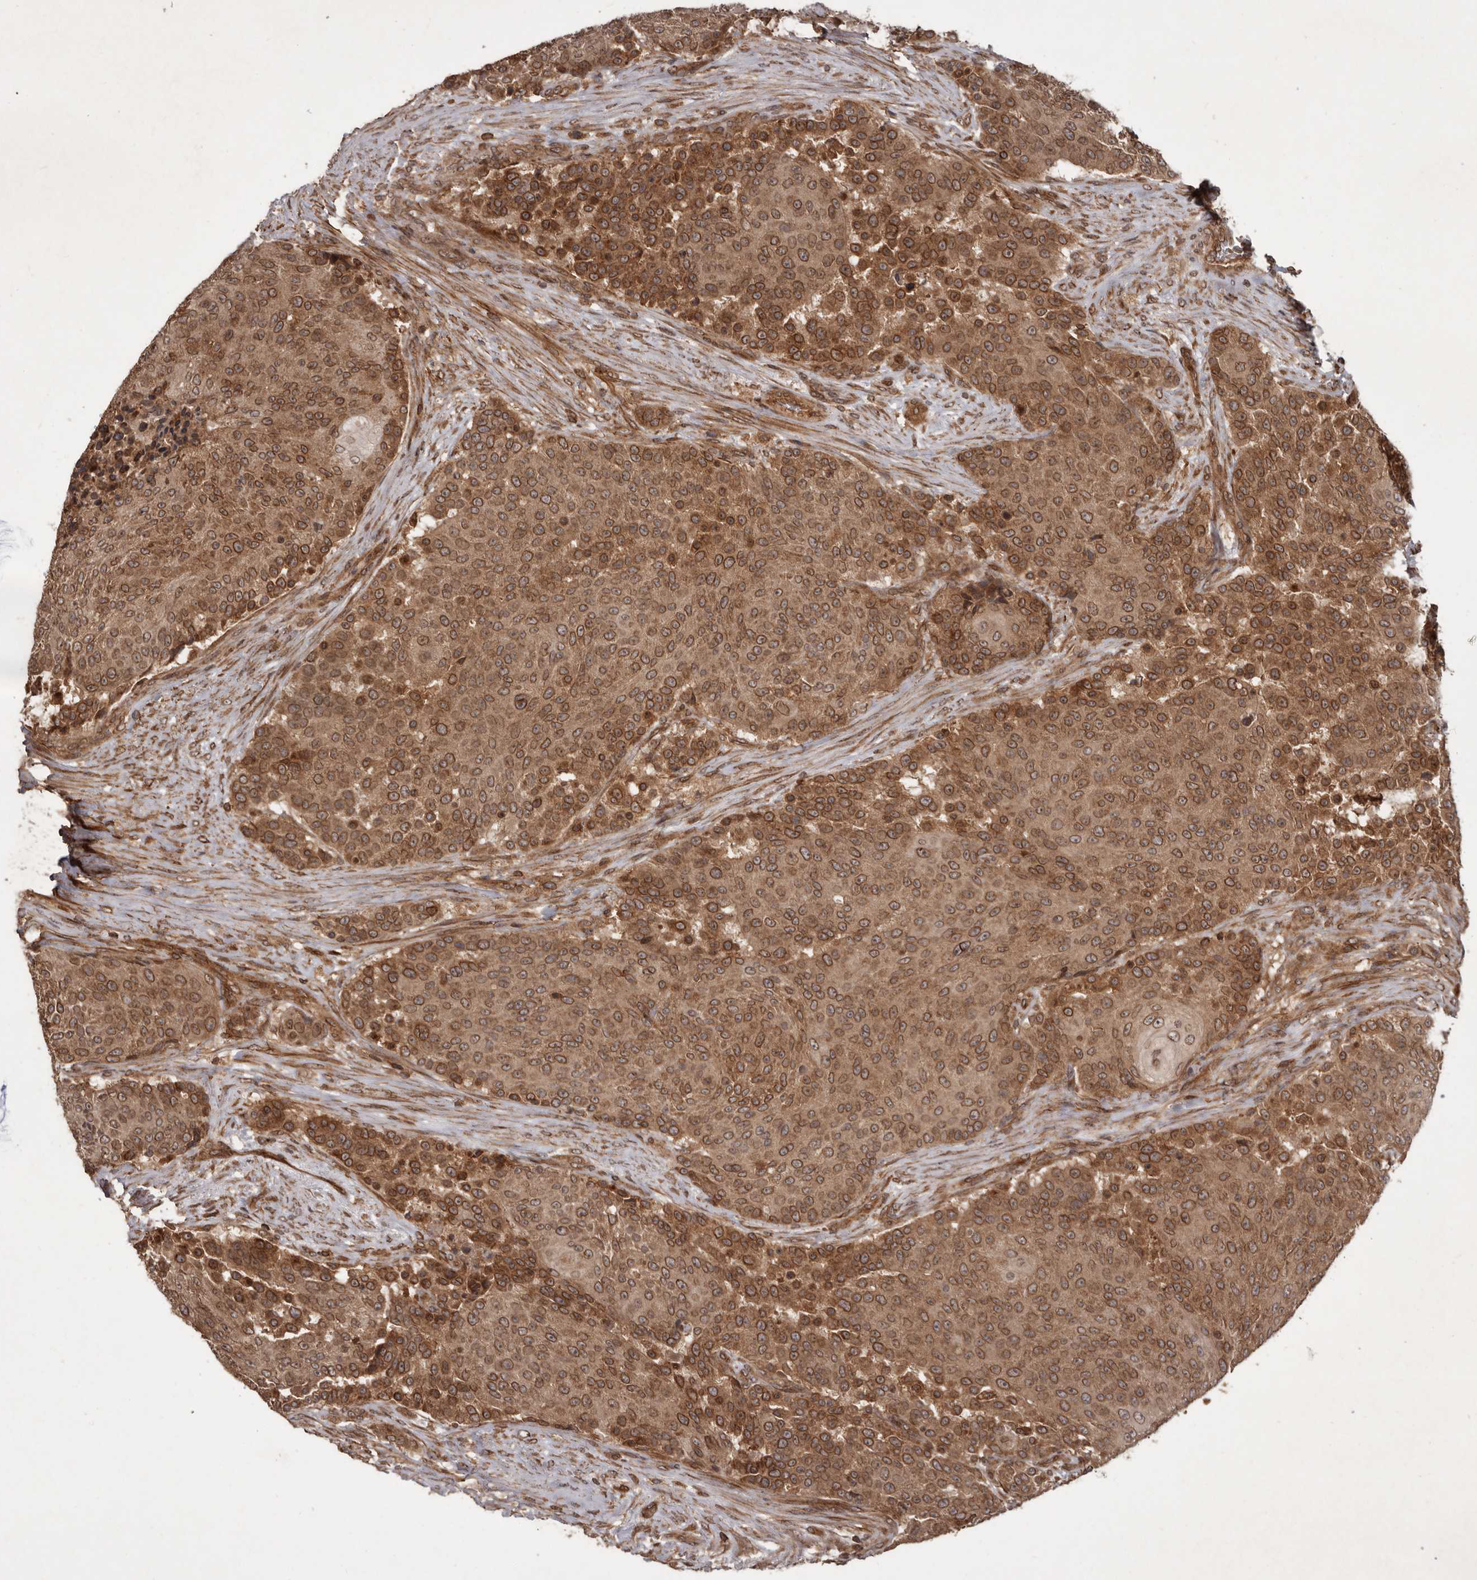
{"staining": {"intensity": "moderate", "quantity": ">75%", "location": "cytoplasmic/membranous,nuclear"}, "tissue": "urothelial cancer", "cell_type": "Tumor cells", "image_type": "cancer", "snomed": [{"axis": "morphology", "description": "Urothelial carcinoma, High grade"}, {"axis": "topography", "description": "Urinary bladder"}], "caption": "Immunohistochemistry image of urothelial cancer stained for a protein (brown), which reveals medium levels of moderate cytoplasmic/membranous and nuclear positivity in about >75% of tumor cells.", "gene": "STK36", "patient": {"sex": "female", "age": 63}}